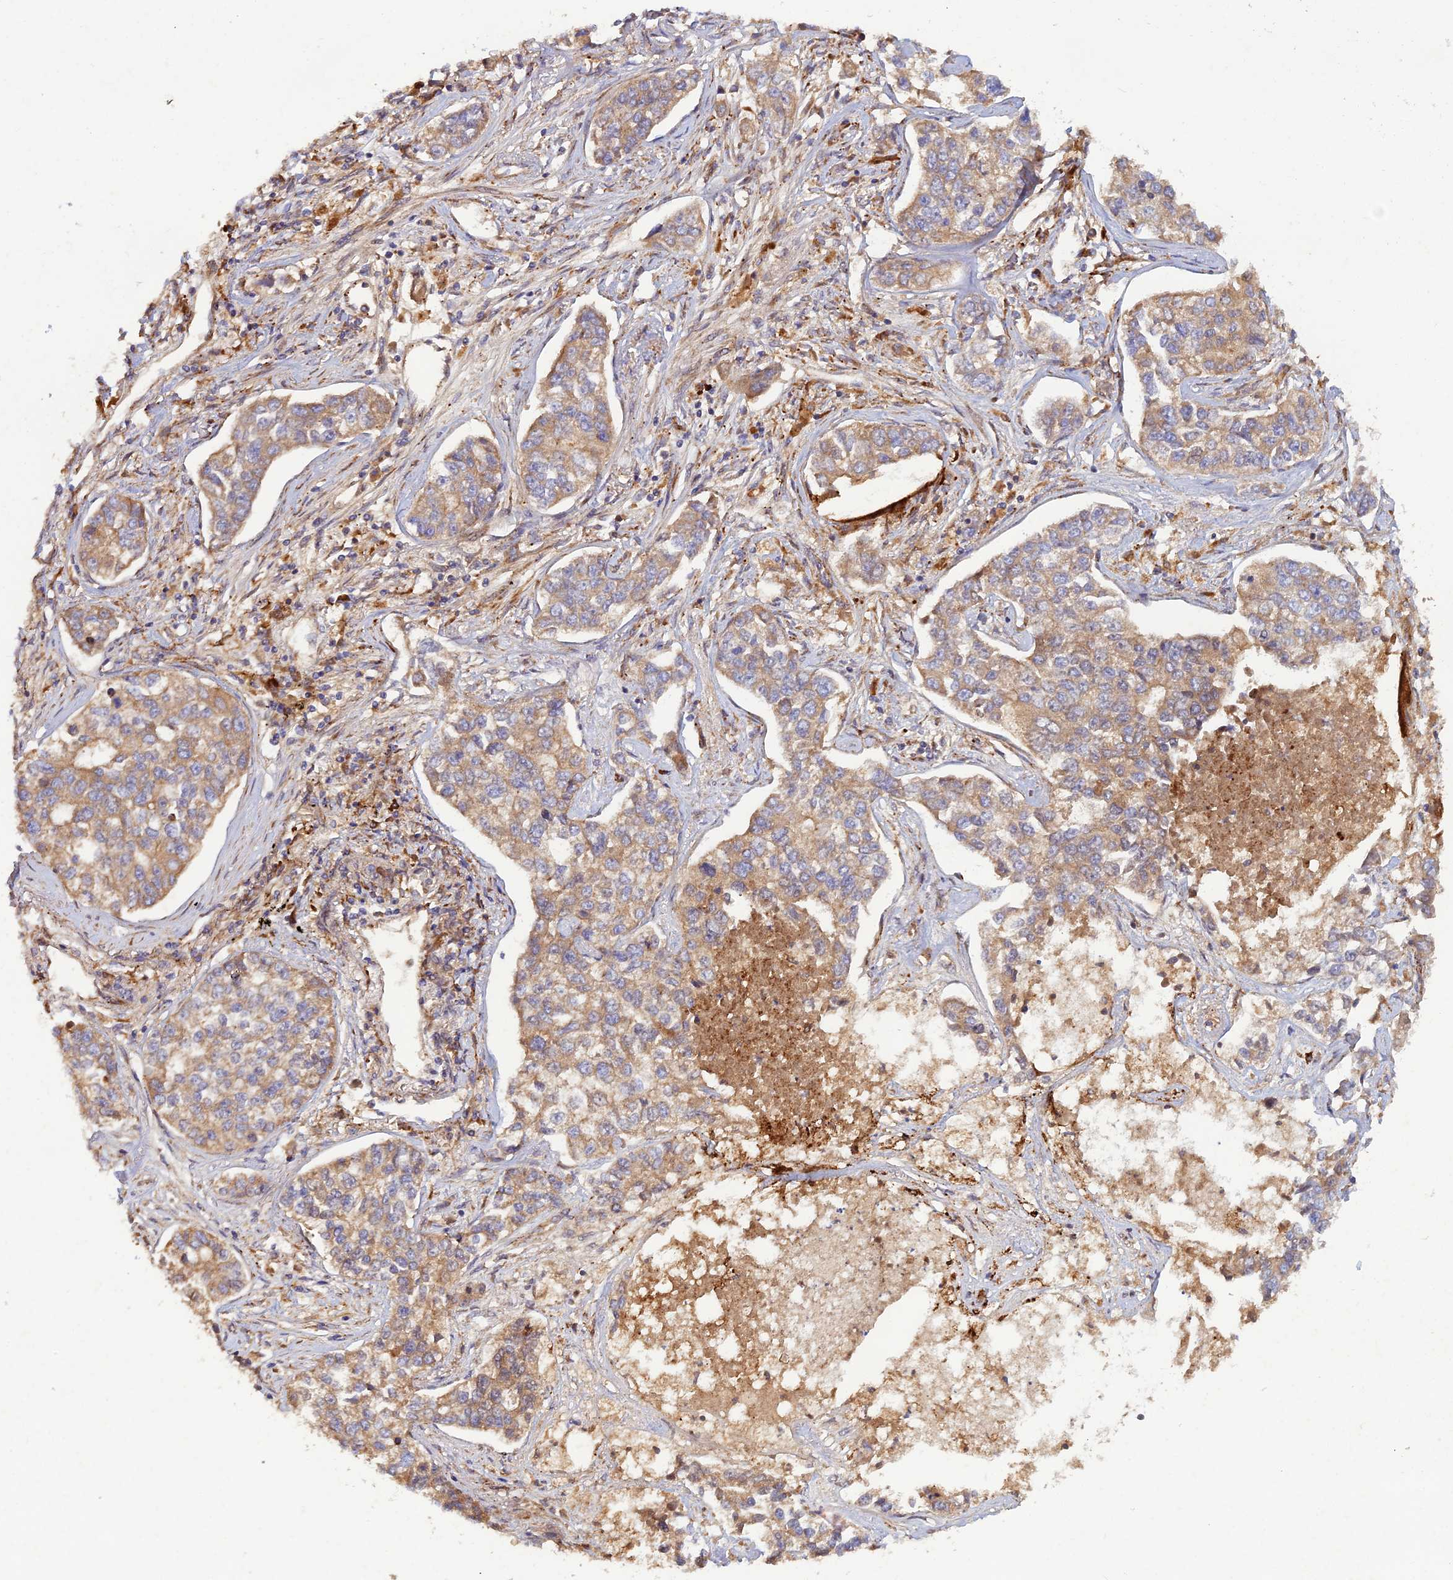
{"staining": {"intensity": "moderate", "quantity": ">75%", "location": "cytoplasmic/membranous"}, "tissue": "lung cancer", "cell_type": "Tumor cells", "image_type": "cancer", "snomed": [{"axis": "morphology", "description": "Adenocarcinoma, NOS"}, {"axis": "topography", "description": "Lung"}], "caption": "This histopathology image displays IHC staining of human lung cancer (adenocarcinoma), with medium moderate cytoplasmic/membranous staining in approximately >75% of tumor cells.", "gene": "GMCL1", "patient": {"sex": "male", "age": 49}}